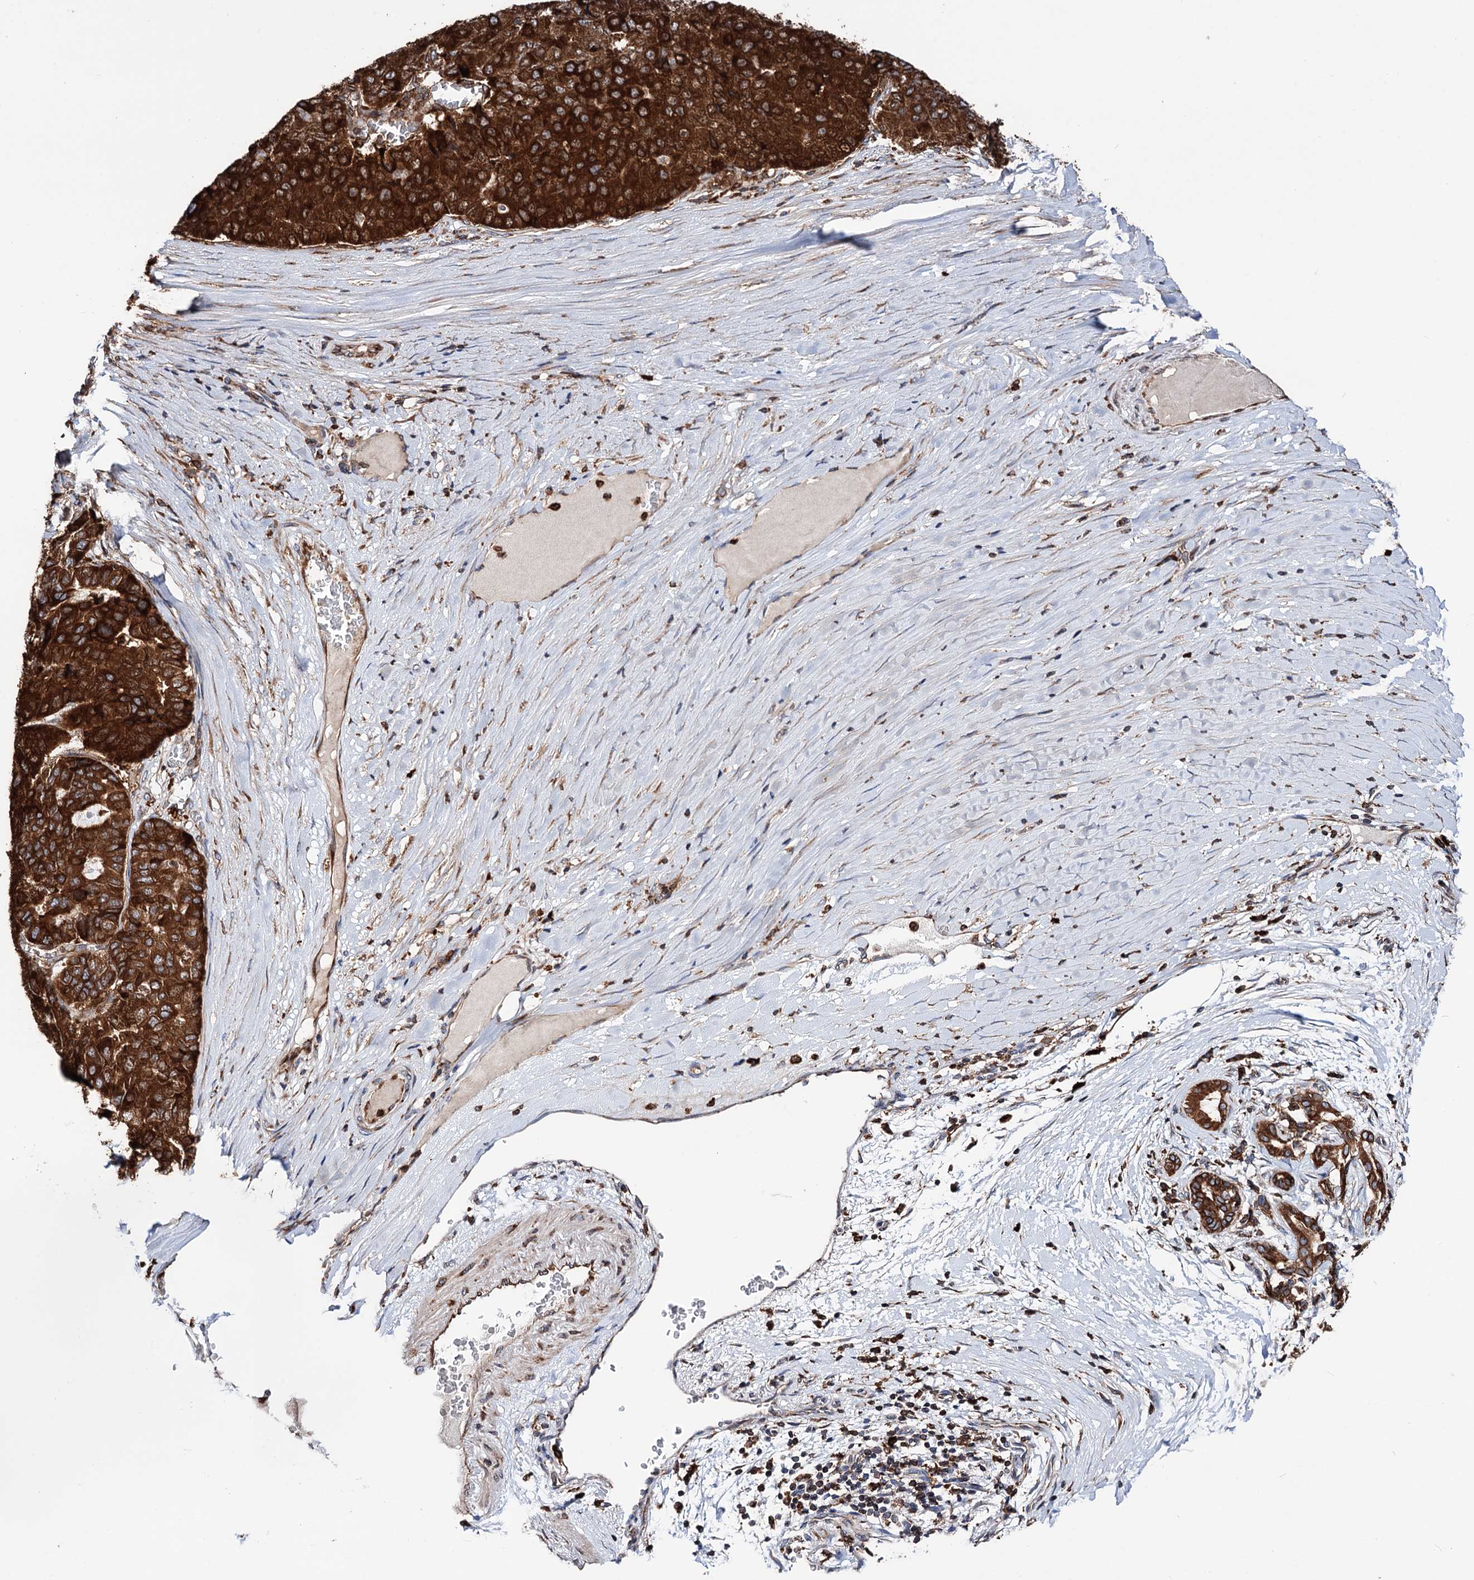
{"staining": {"intensity": "strong", "quantity": ">75%", "location": "cytoplasmic/membranous"}, "tissue": "pancreatic cancer", "cell_type": "Tumor cells", "image_type": "cancer", "snomed": [{"axis": "morphology", "description": "Adenocarcinoma, NOS"}, {"axis": "topography", "description": "Pancreas"}], "caption": "Pancreatic cancer (adenocarcinoma) stained for a protein demonstrates strong cytoplasmic/membranous positivity in tumor cells.", "gene": "ERP29", "patient": {"sex": "male", "age": 50}}